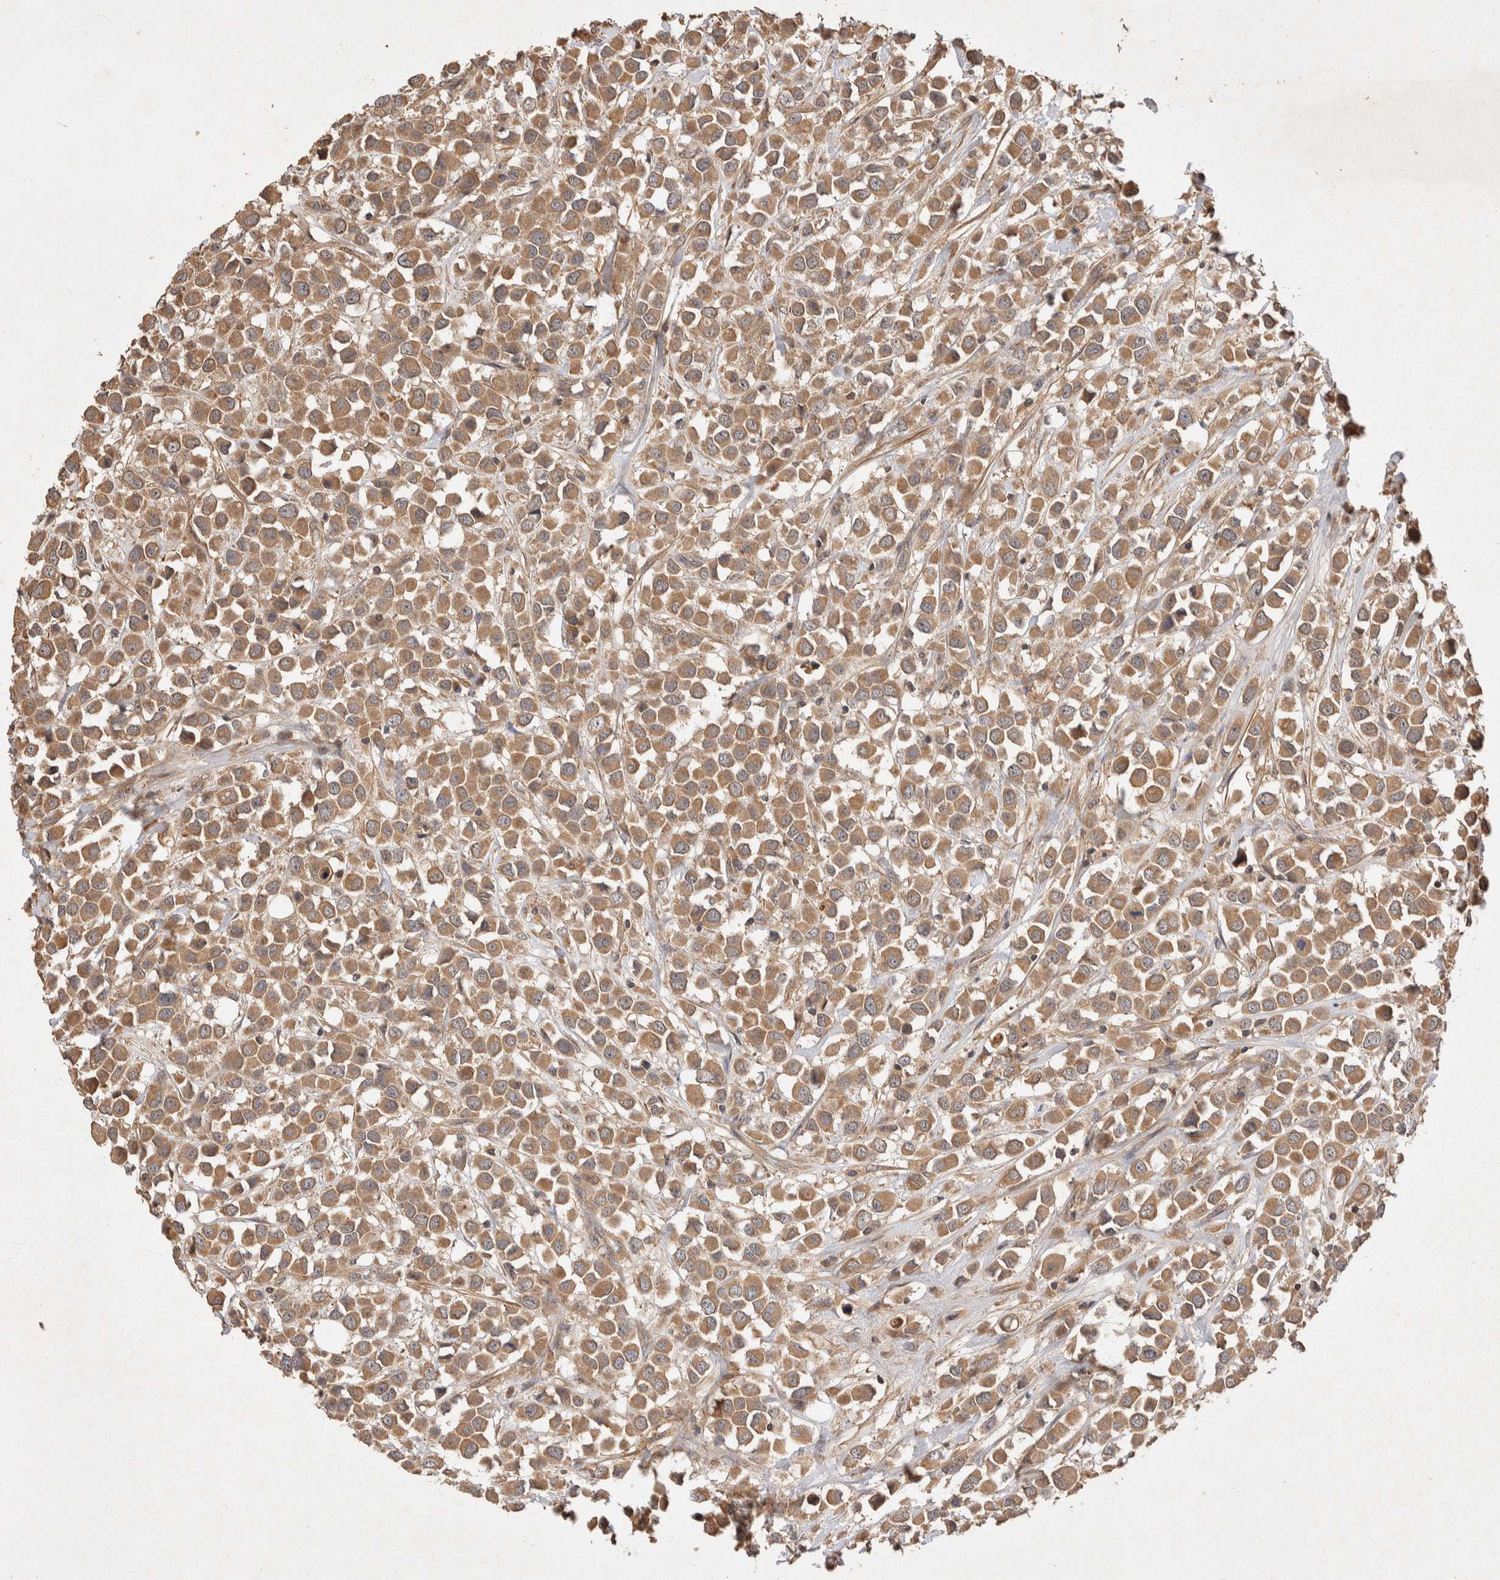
{"staining": {"intensity": "moderate", "quantity": ">75%", "location": "cytoplasmic/membranous"}, "tissue": "breast cancer", "cell_type": "Tumor cells", "image_type": "cancer", "snomed": [{"axis": "morphology", "description": "Duct carcinoma"}, {"axis": "topography", "description": "Breast"}], "caption": "Immunohistochemical staining of breast infiltrating ductal carcinoma displays medium levels of moderate cytoplasmic/membranous expression in about >75% of tumor cells. The protein is stained brown, and the nuclei are stained in blue (DAB (3,3'-diaminobenzidine) IHC with brightfield microscopy, high magnification).", "gene": "NSMAF", "patient": {"sex": "female", "age": 61}}